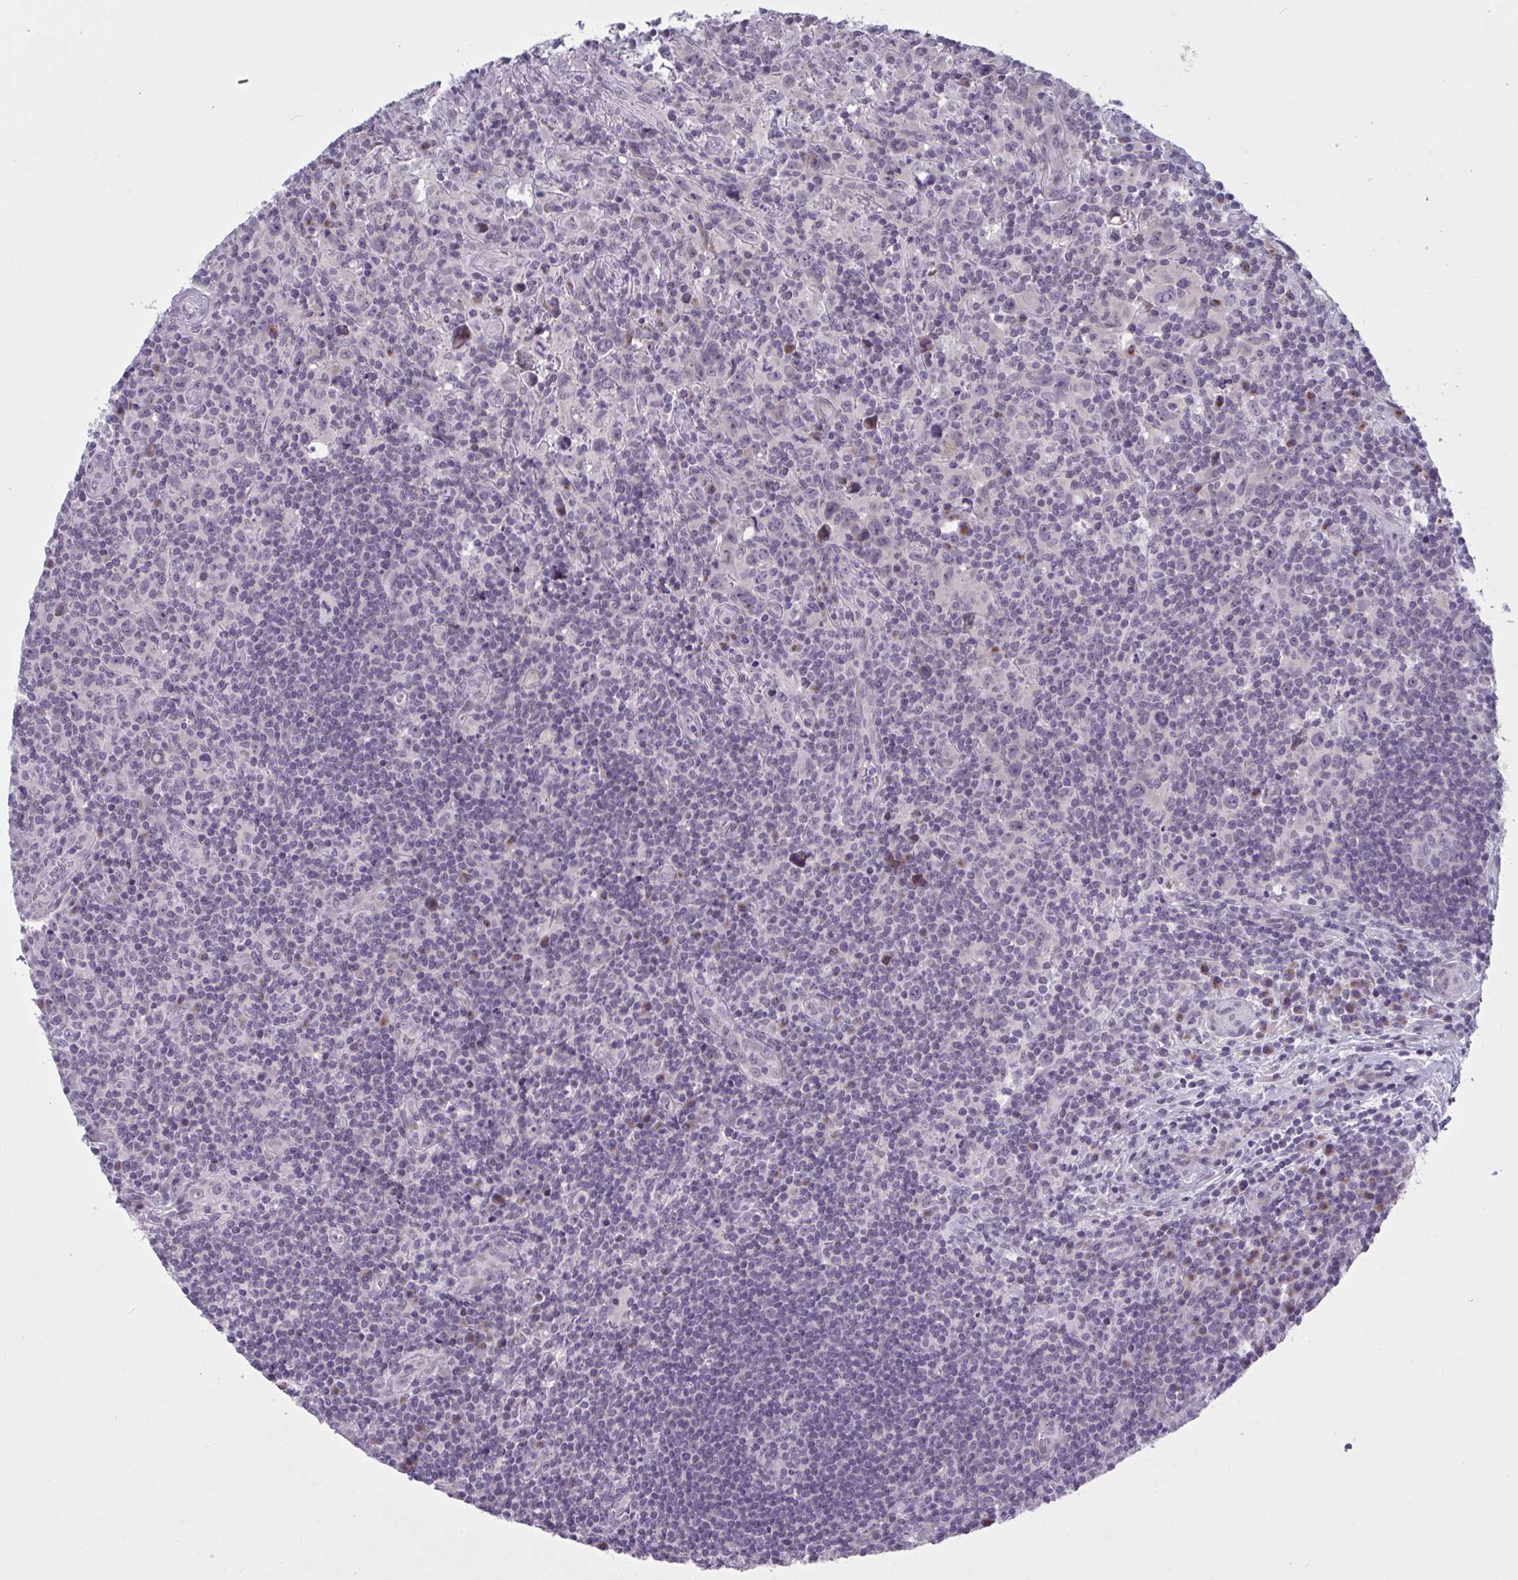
{"staining": {"intensity": "negative", "quantity": "none", "location": "none"}, "tissue": "lymphoma", "cell_type": "Tumor cells", "image_type": "cancer", "snomed": [{"axis": "morphology", "description": "Hodgkin's disease, NOS"}, {"axis": "topography", "description": "Lymph node"}], "caption": "A high-resolution image shows IHC staining of lymphoma, which exhibits no significant staining in tumor cells.", "gene": "HSD11B2", "patient": {"sex": "female", "age": 18}}